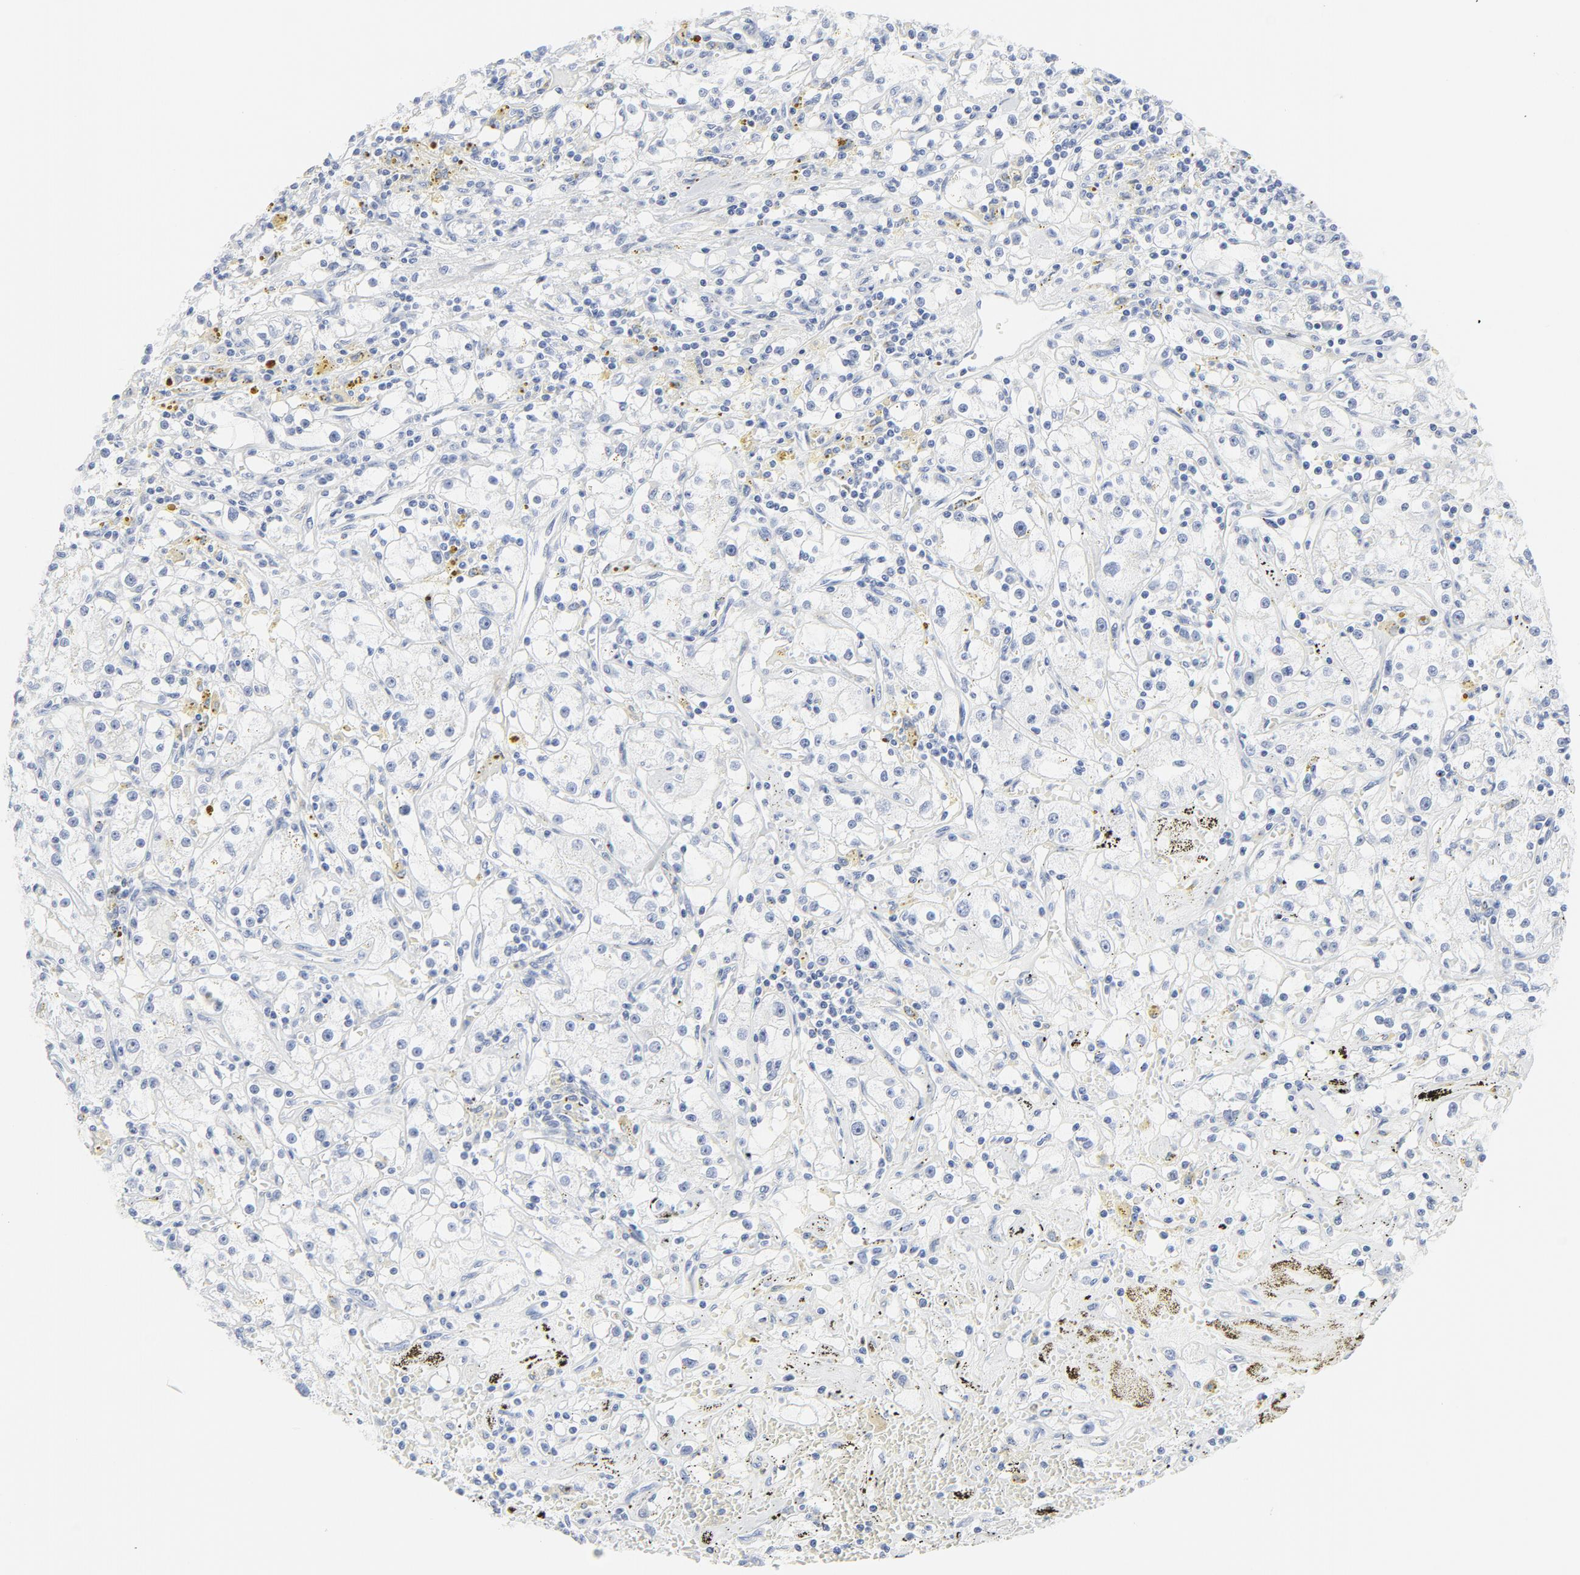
{"staining": {"intensity": "negative", "quantity": "none", "location": "none"}, "tissue": "renal cancer", "cell_type": "Tumor cells", "image_type": "cancer", "snomed": [{"axis": "morphology", "description": "Adenocarcinoma, NOS"}, {"axis": "topography", "description": "Kidney"}], "caption": "IHC of renal cancer (adenocarcinoma) shows no staining in tumor cells.", "gene": "TUBB1", "patient": {"sex": "male", "age": 56}}